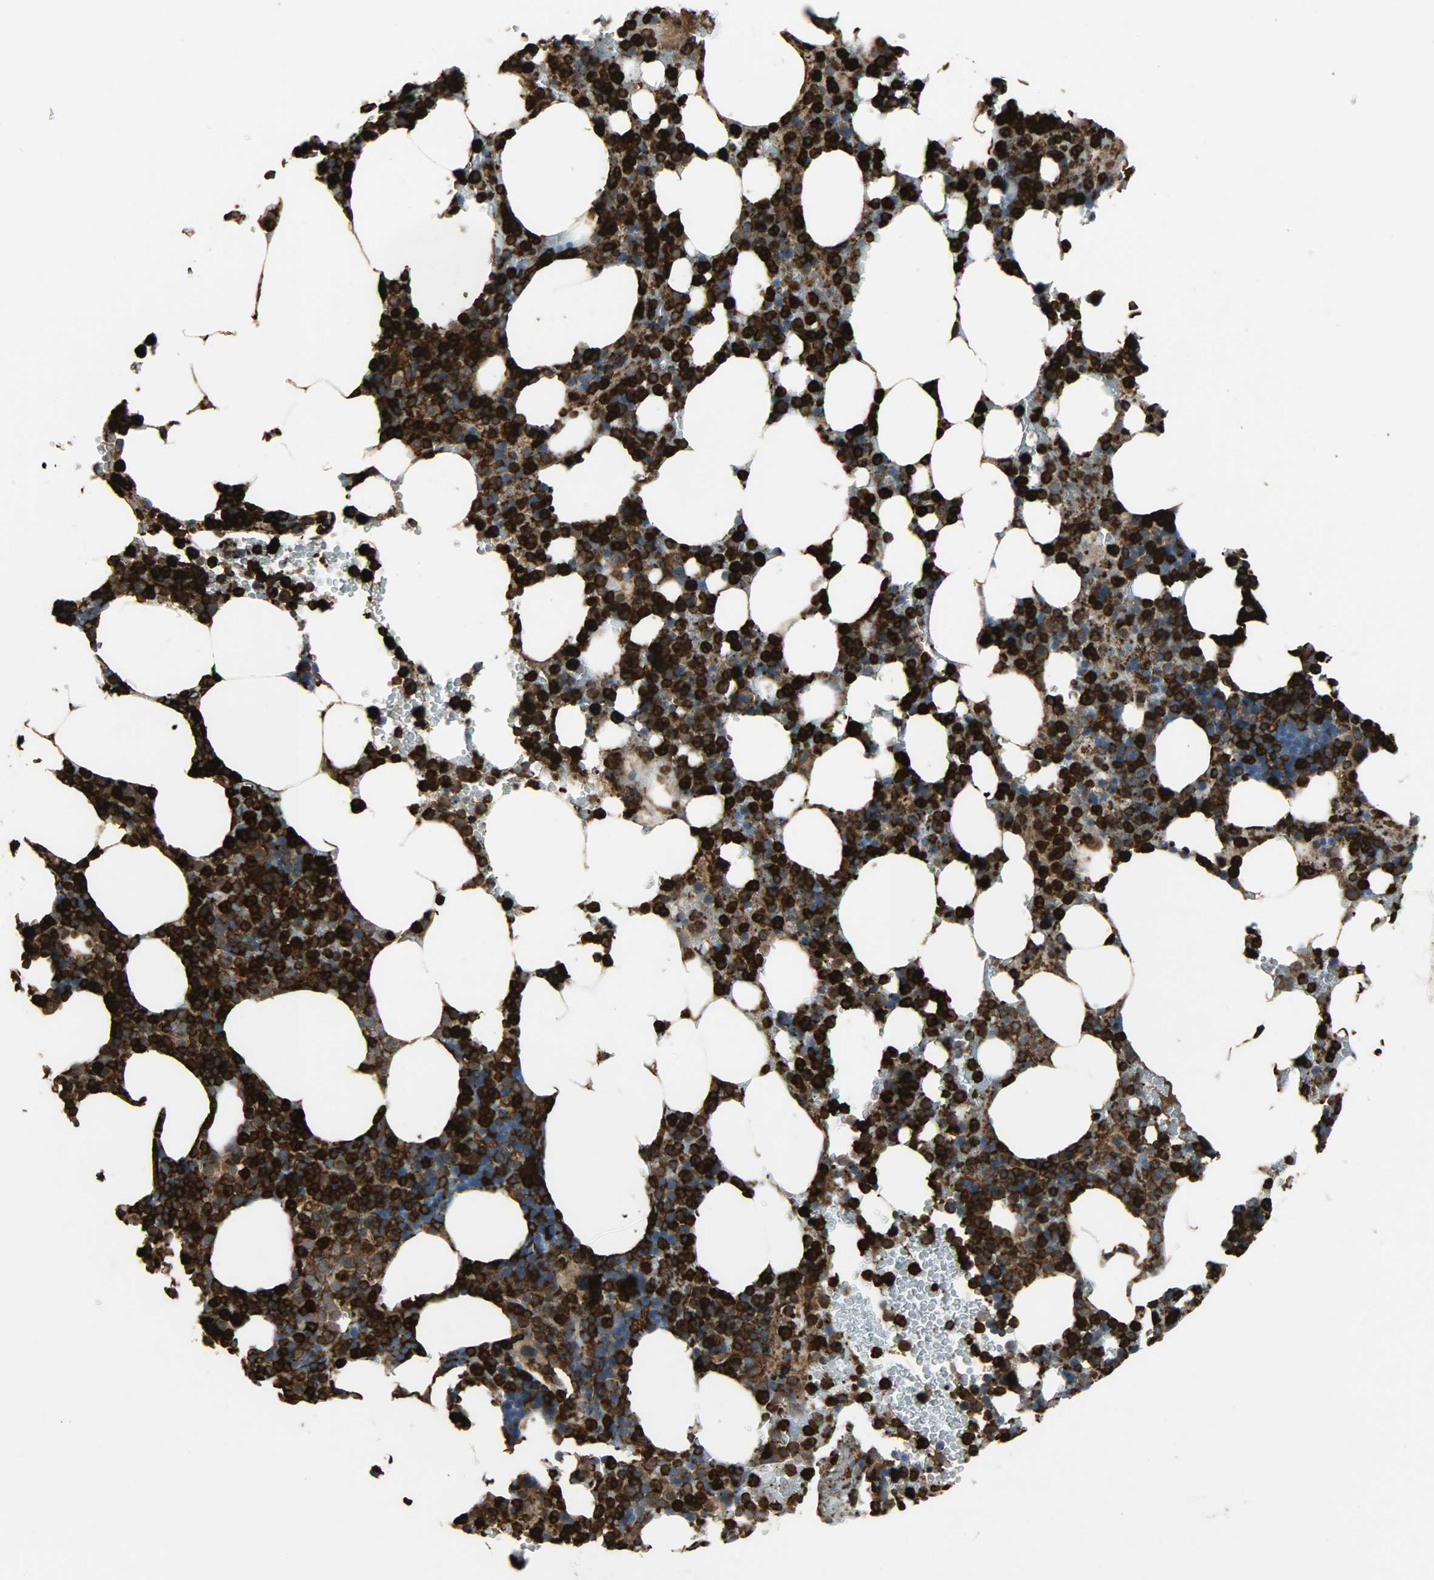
{"staining": {"intensity": "strong", "quantity": ">75%", "location": "cytoplasmic/membranous,nuclear"}, "tissue": "bone marrow", "cell_type": "Hematopoietic cells", "image_type": "normal", "snomed": [{"axis": "morphology", "description": "Normal tissue, NOS"}, {"axis": "topography", "description": "Bone marrow"}], "caption": "Bone marrow stained for a protein reveals strong cytoplasmic/membranous,nuclear positivity in hematopoietic cells. (DAB IHC with brightfield microscopy, high magnification).", "gene": "VASP", "patient": {"sex": "female", "age": 66}}